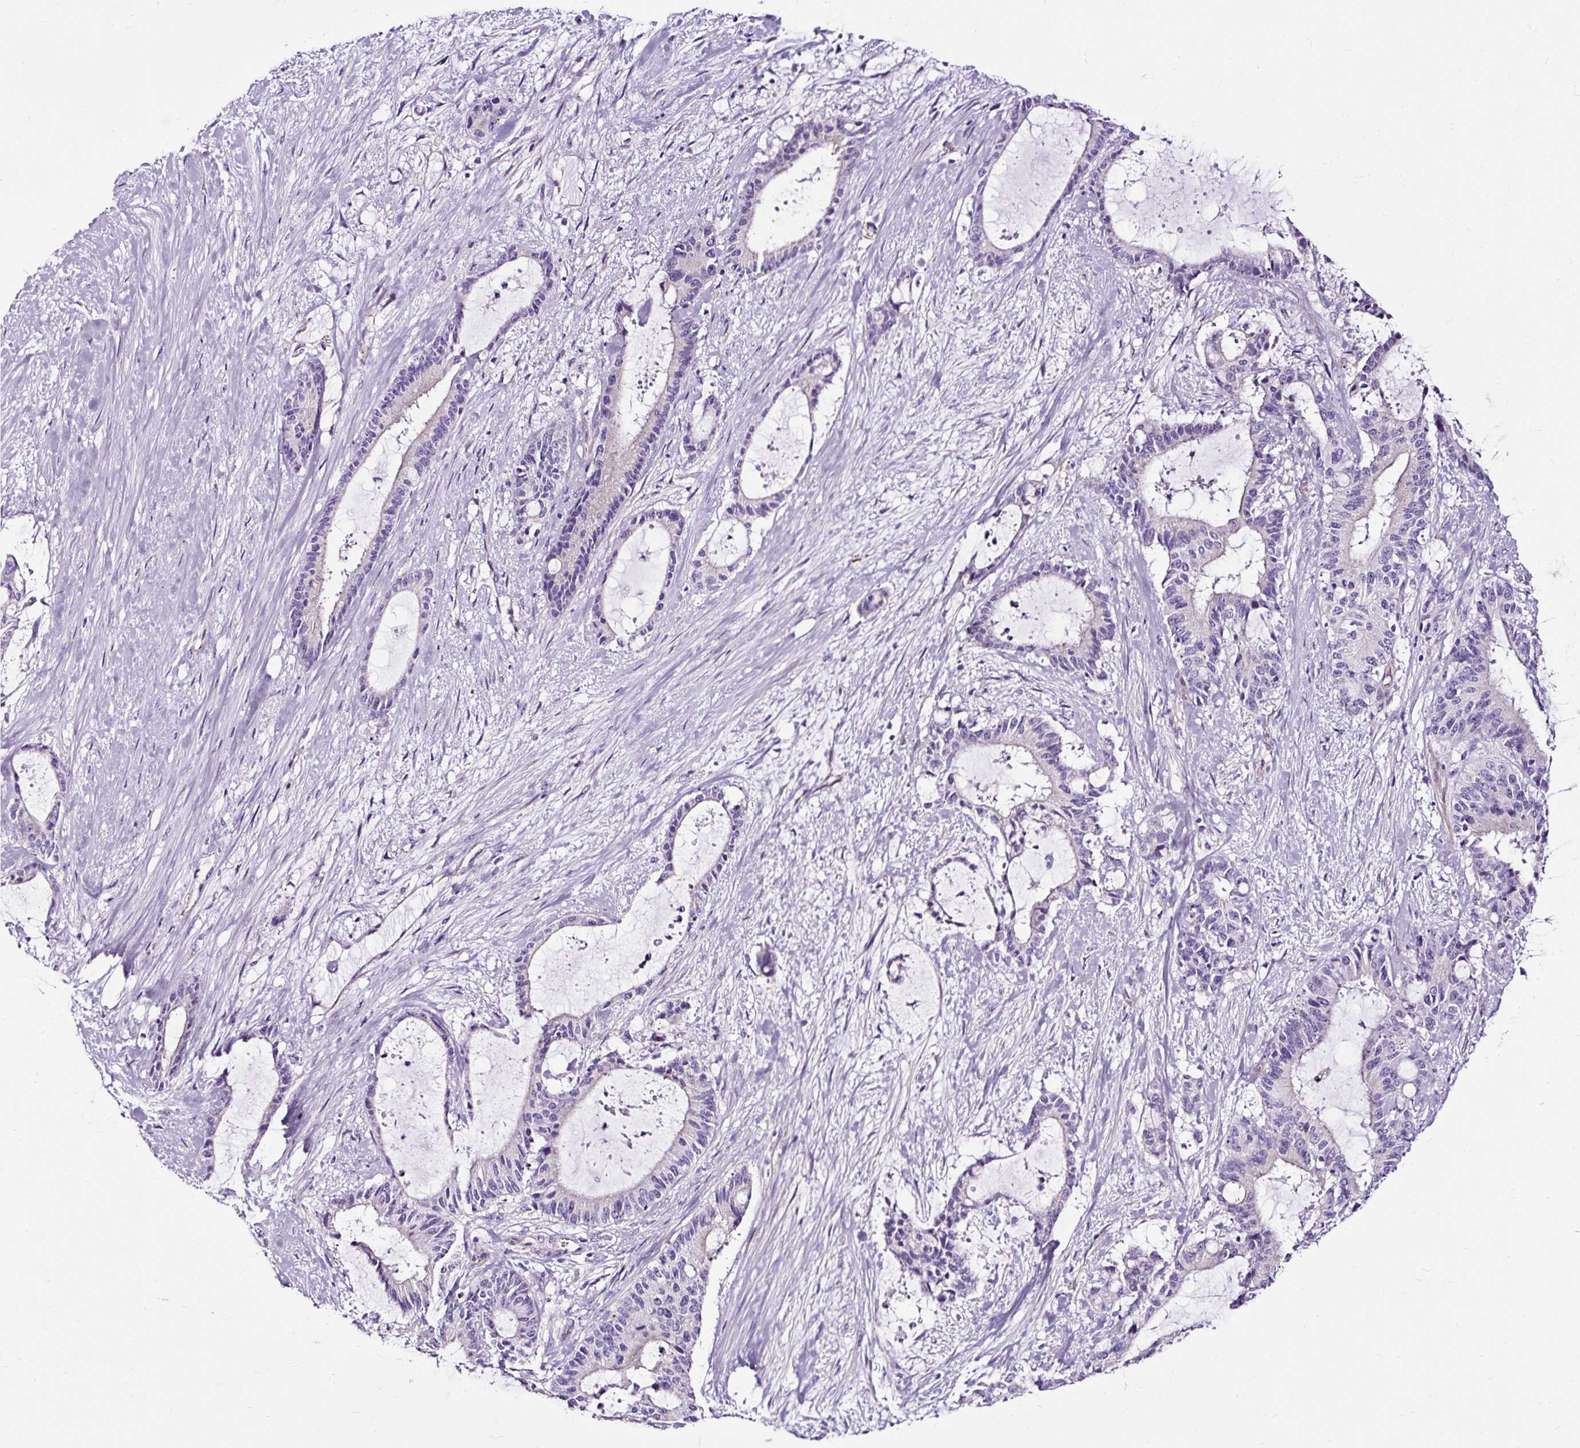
{"staining": {"intensity": "negative", "quantity": "none", "location": "none"}, "tissue": "liver cancer", "cell_type": "Tumor cells", "image_type": "cancer", "snomed": [{"axis": "morphology", "description": "Normal tissue, NOS"}, {"axis": "morphology", "description": "Cholangiocarcinoma"}, {"axis": "topography", "description": "Liver"}, {"axis": "topography", "description": "Peripheral nerve tissue"}], "caption": "Tumor cells show no significant protein staining in liver cancer.", "gene": "SLC7A8", "patient": {"sex": "female", "age": 73}}